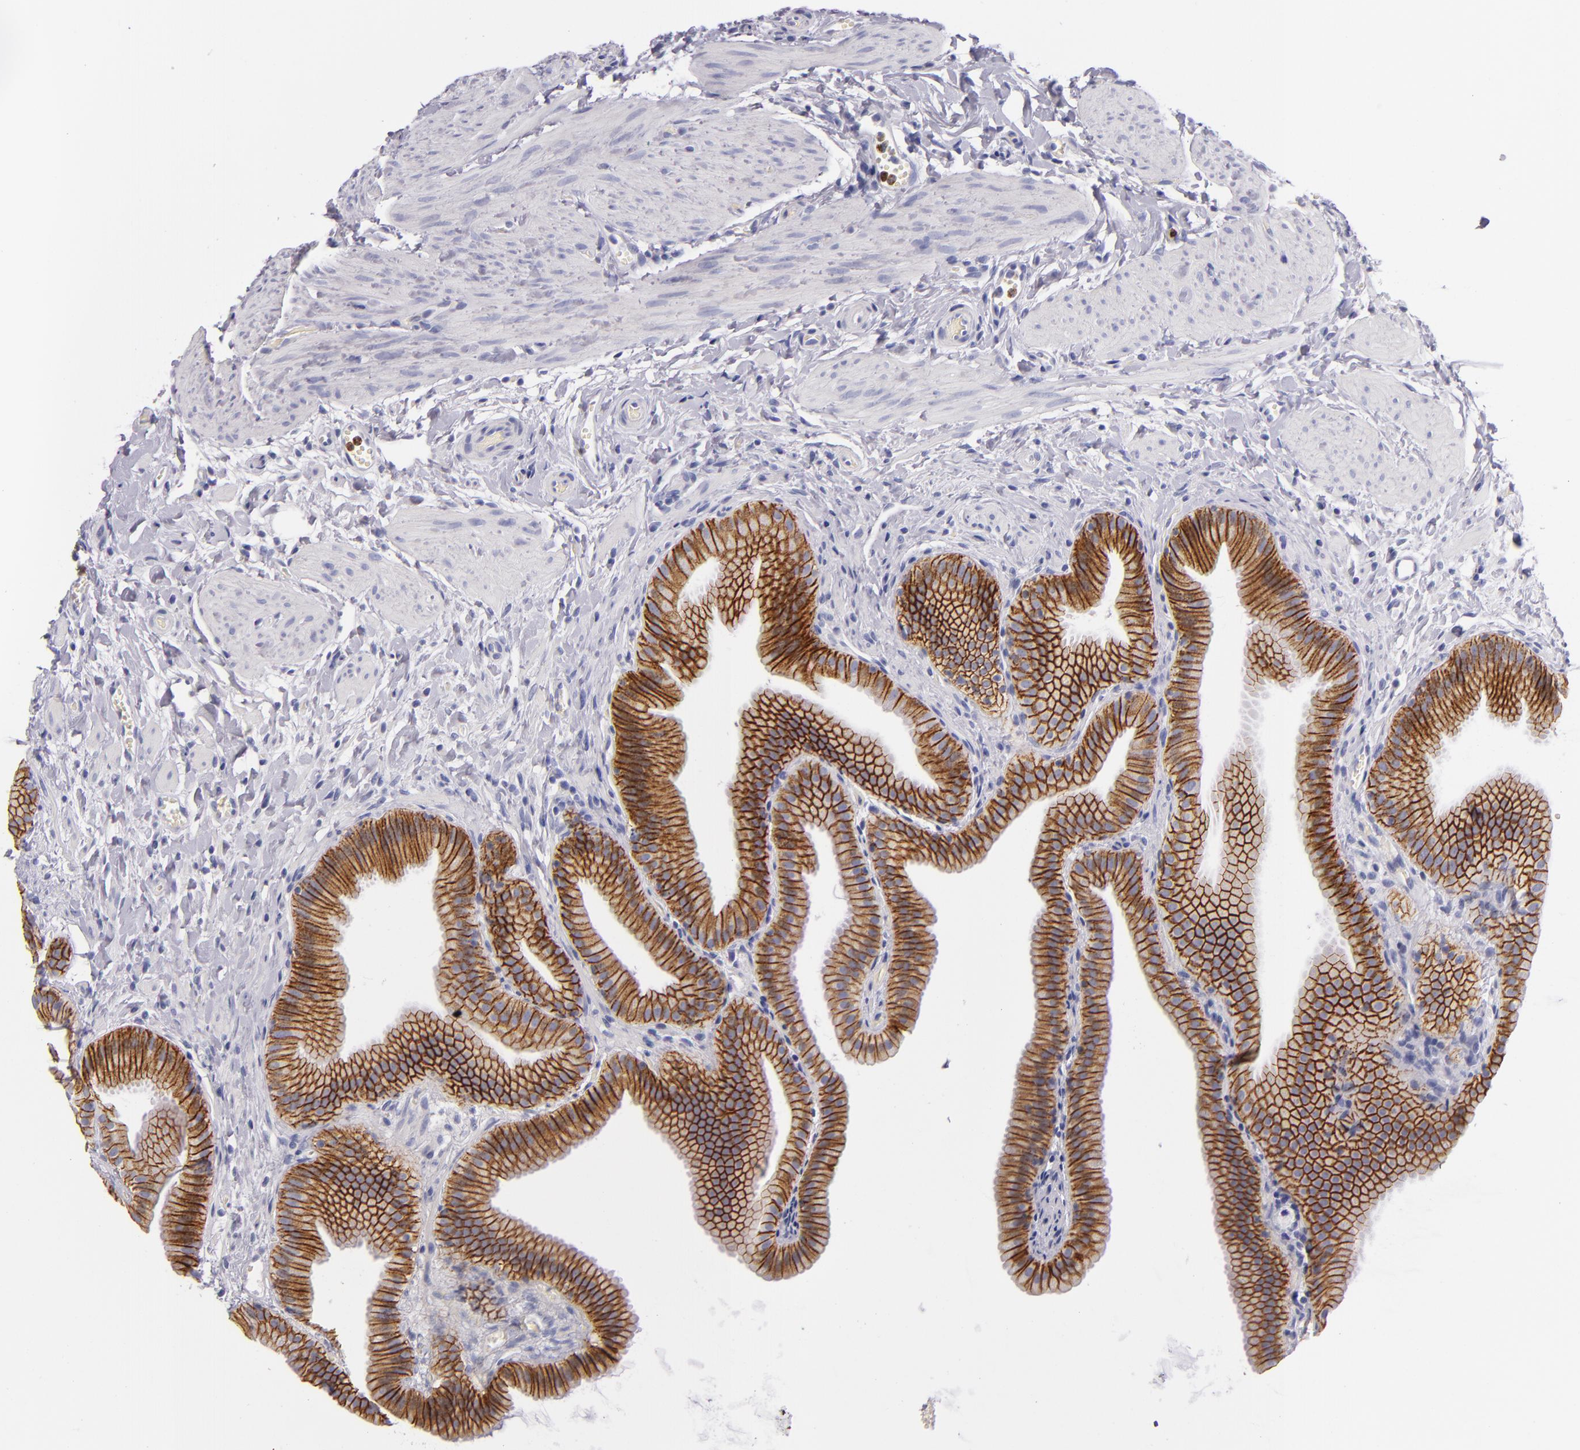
{"staining": {"intensity": "strong", "quantity": ">75%", "location": "cytoplasmic/membranous"}, "tissue": "gallbladder", "cell_type": "Glandular cells", "image_type": "normal", "snomed": [{"axis": "morphology", "description": "Normal tissue, NOS"}, {"axis": "topography", "description": "Gallbladder"}], "caption": "Brown immunohistochemical staining in benign human gallbladder shows strong cytoplasmic/membranous positivity in approximately >75% of glandular cells.", "gene": "CDH3", "patient": {"sex": "female", "age": 63}}